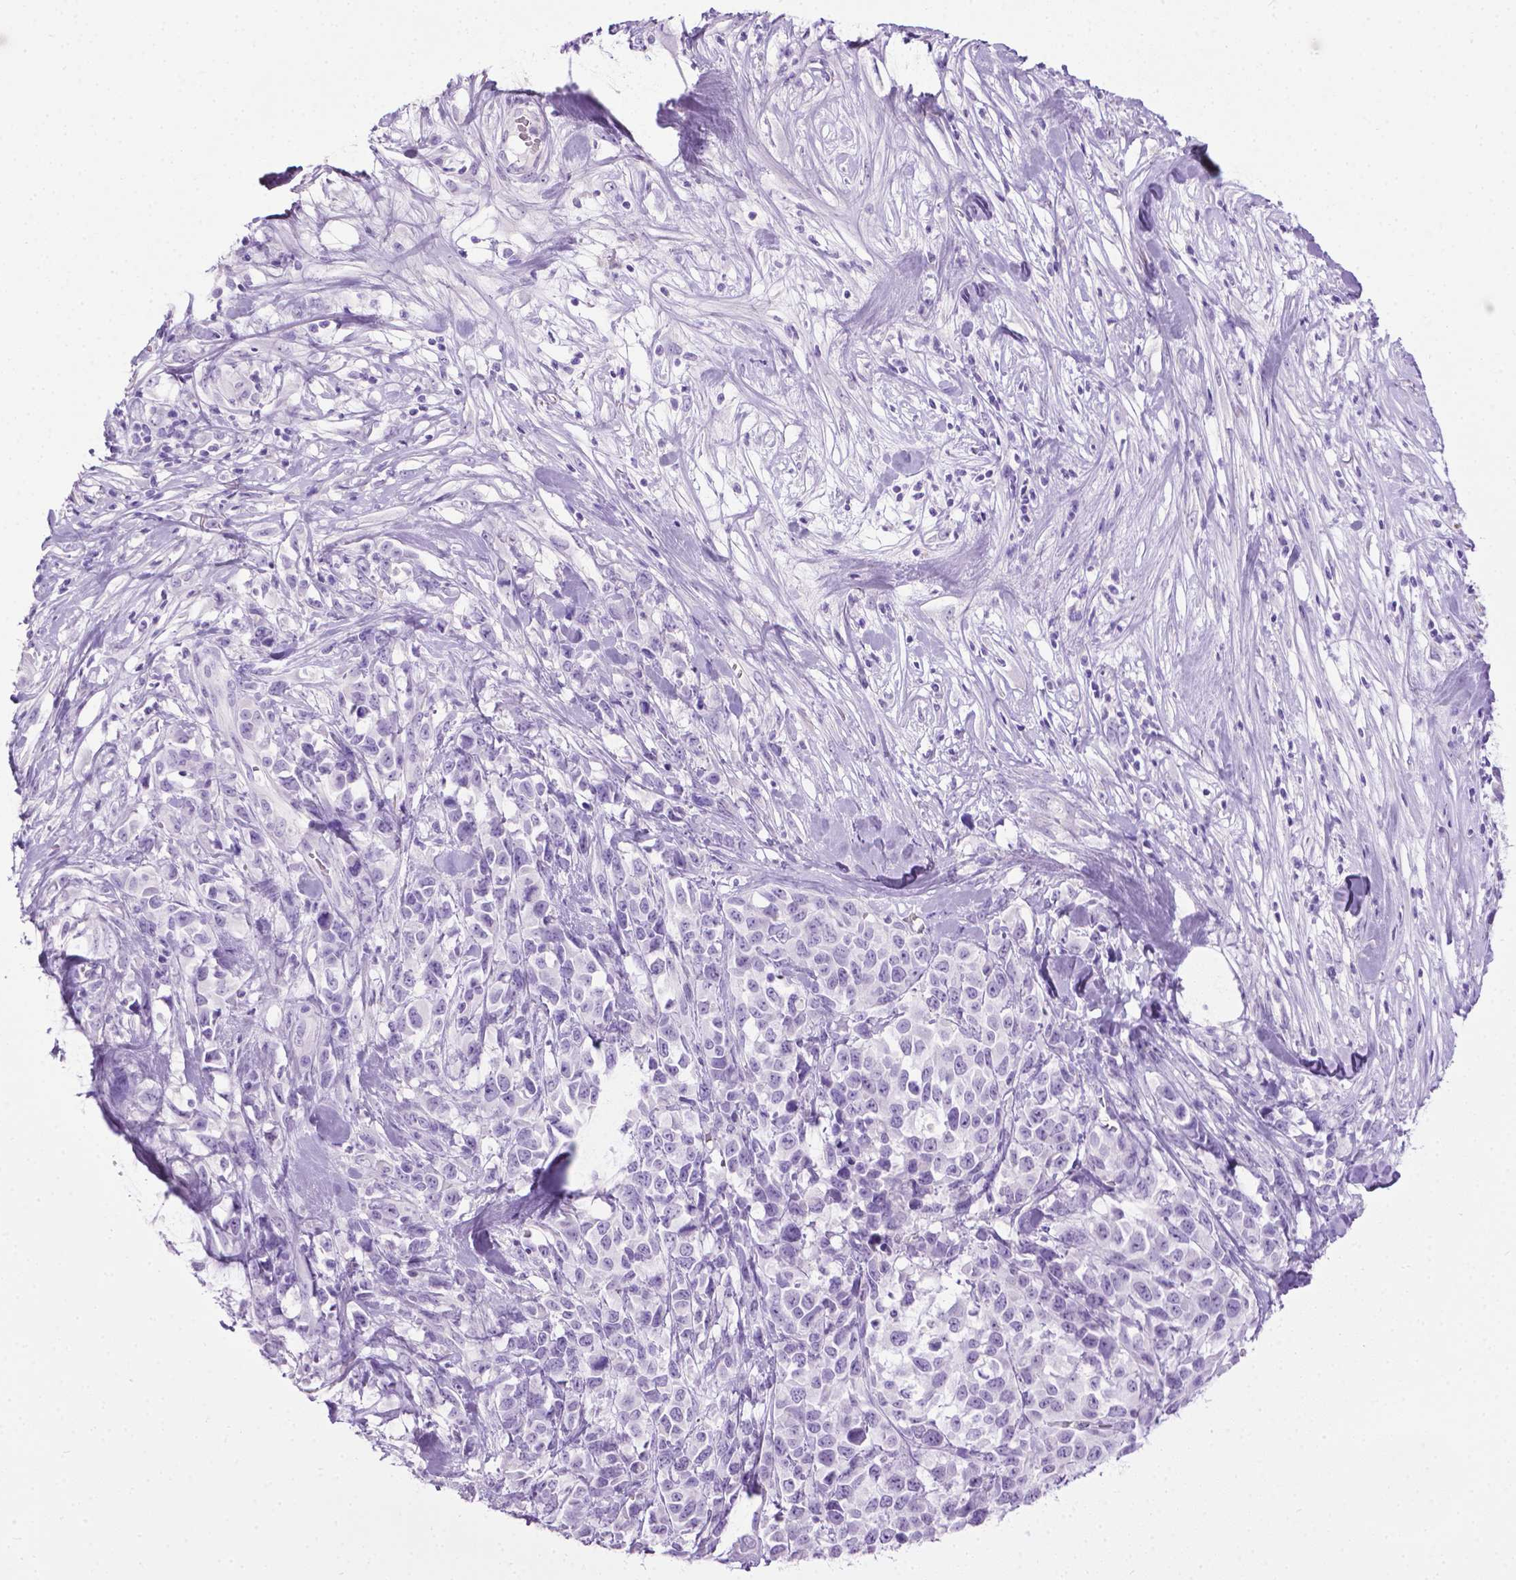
{"staining": {"intensity": "negative", "quantity": "none", "location": "none"}, "tissue": "melanoma", "cell_type": "Tumor cells", "image_type": "cancer", "snomed": [{"axis": "morphology", "description": "Malignant melanoma, Metastatic site"}, {"axis": "topography", "description": "Skin"}], "caption": "Protein analysis of melanoma reveals no significant positivity in tumor cells.", "gene": "LELP1", "patient": {"sex": "male", "age": 84}}